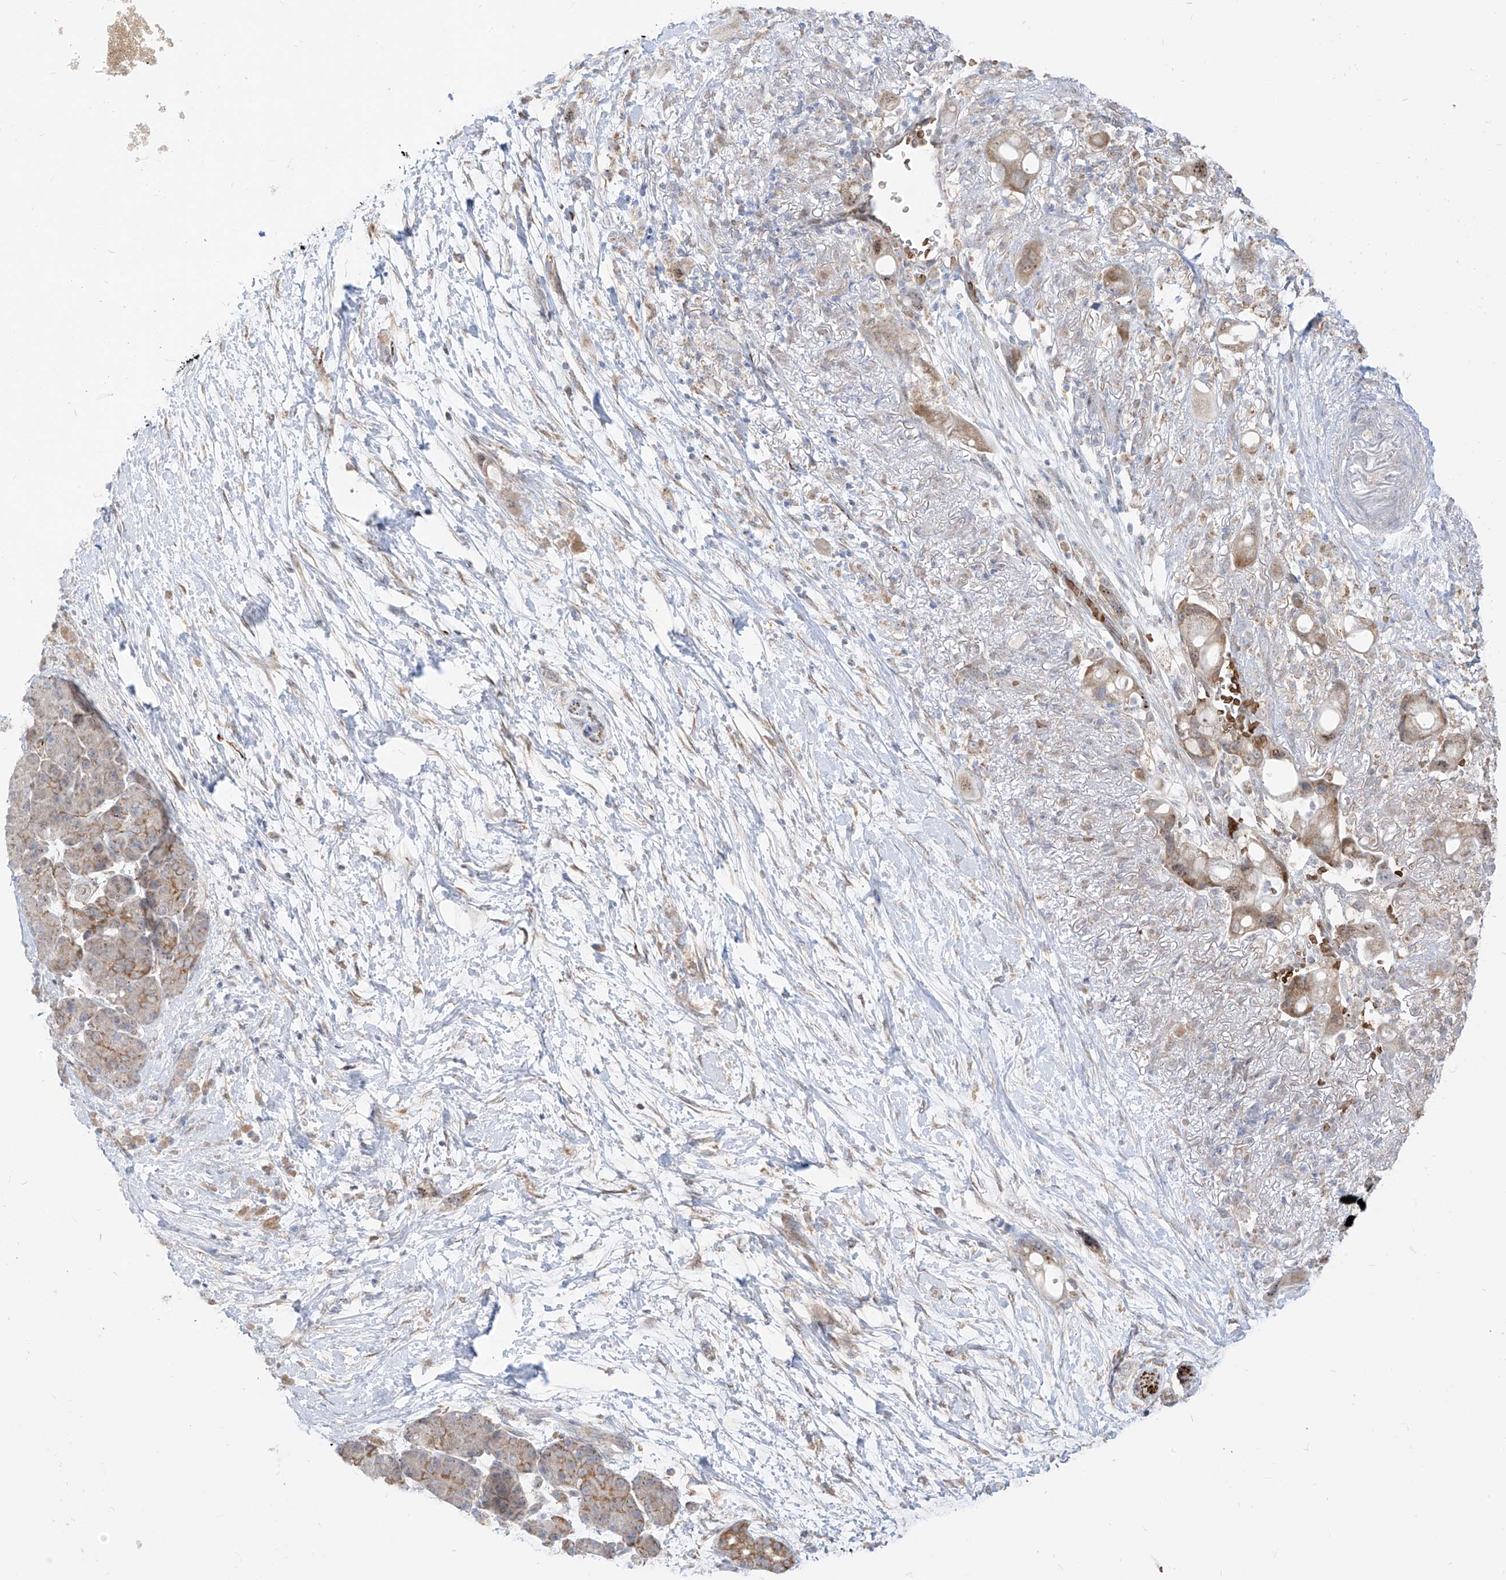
{"staining": {"intensity": "weak", "quantity": ">75%", "location": "cytoplasmic/membranous"}, "tissue": "pancreatic cancer", "cell_type": "Tumor cells", "image_type": "cancer", "snomed": [{"axis": "morphology", "description": "Normal tissue, NOS"}, {"axis": "morphology", "description": "Adenocarcinoma, NOS"}, {"axis": "topography", "description": "Pancreas"}], "caption": "Pancreatic cancer tissue exhibits weak cytoplasmic/membranous expression in approximately >75% of tumor cells (DAB IHC with brightfield microscopy, high magnification).", "gene": "ARHGEF40", "patient": {"sex": "female", "age": 68}}